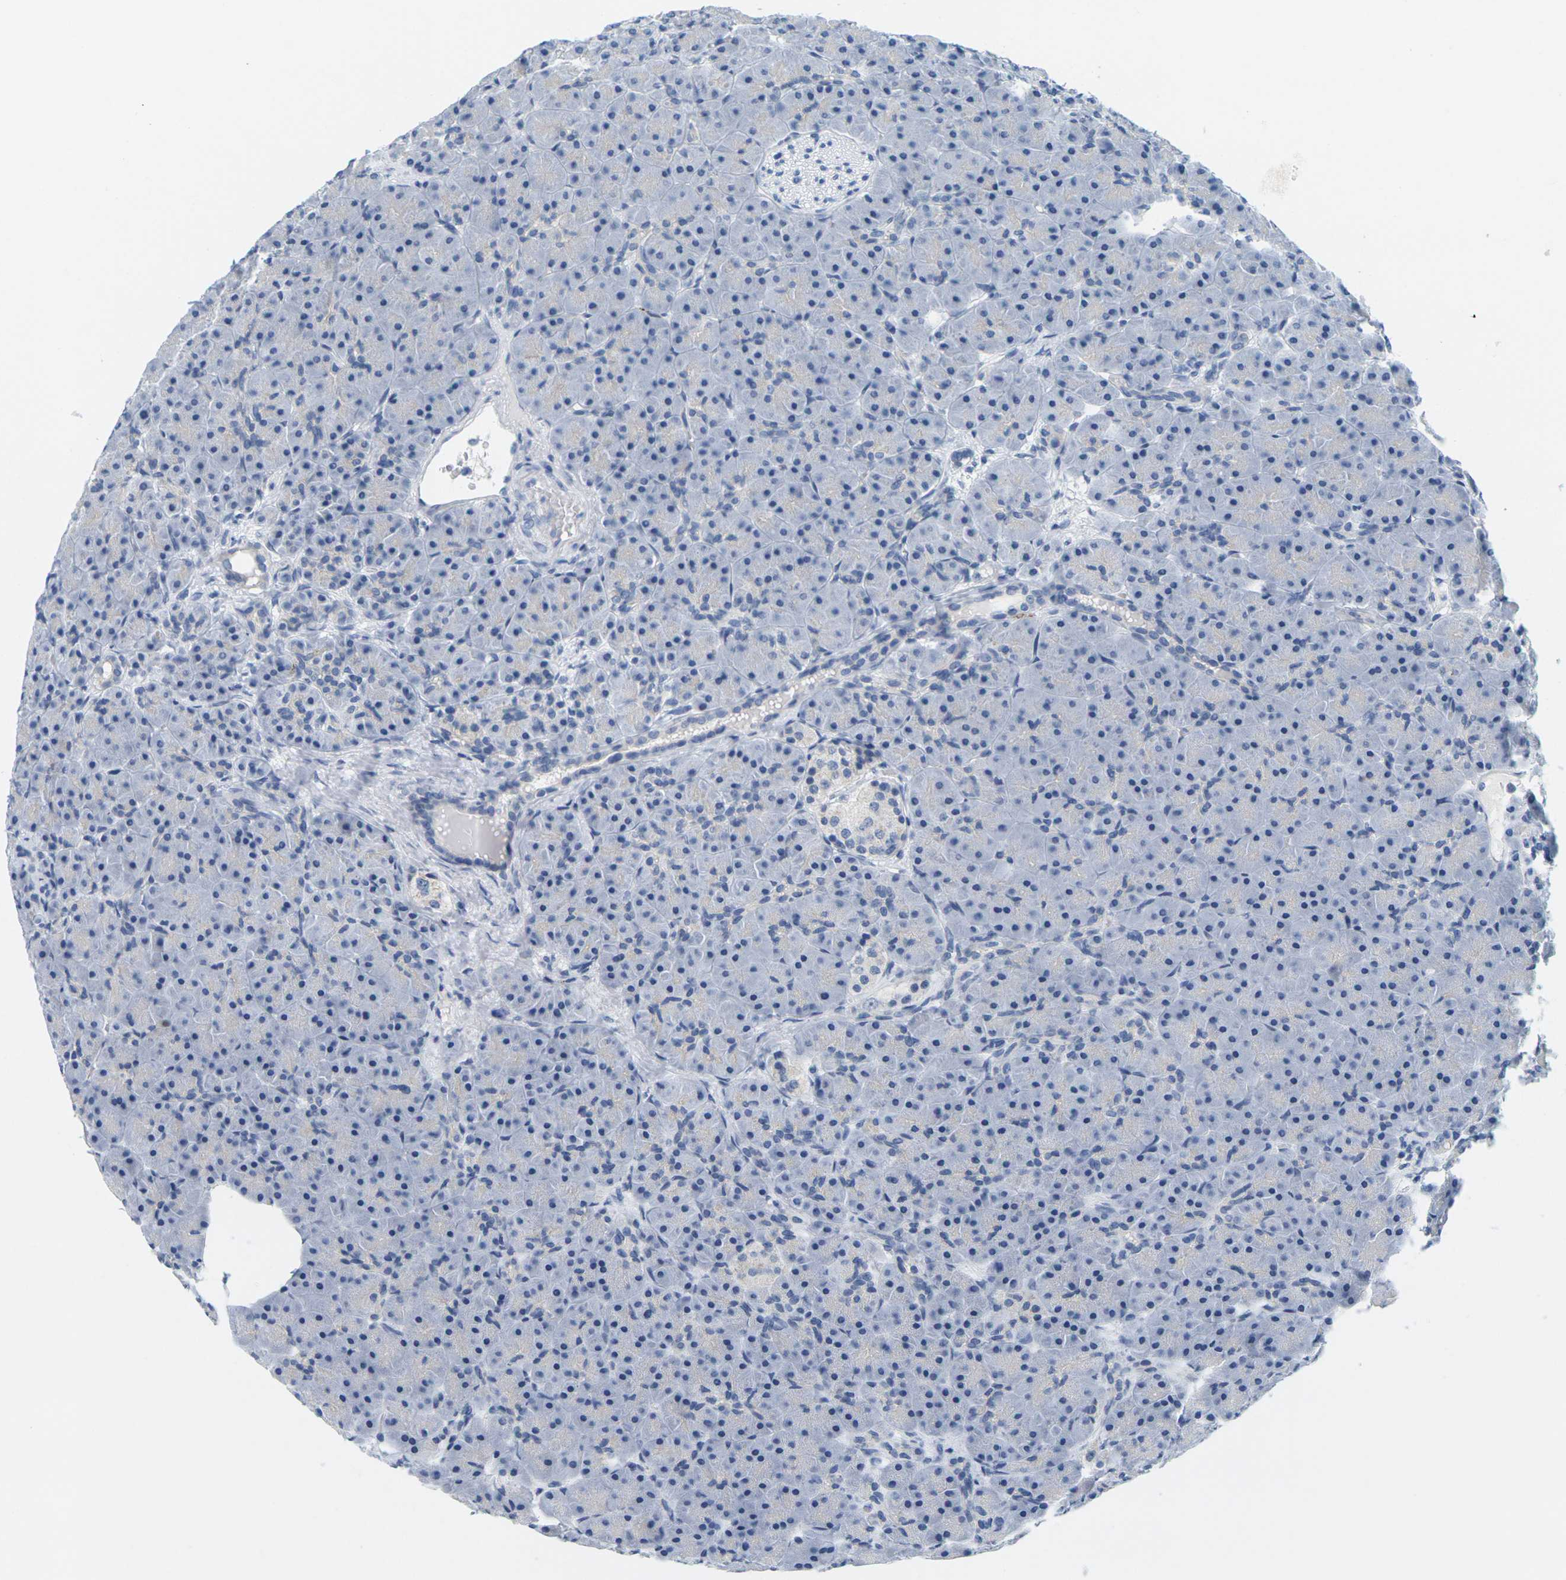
{"staining": {"intensity": "negative", "quantity": "none", "location": "none"}, "tissue": "pancreas", "cell_type": "Exocrine glandular cells", "image_type": "normal", "snomed": [{"axis": "morphology", "description": "Normal tissue, NOS"}, {"axis": "topography", "description": "Pancreas"}], "caption": "This is an immunohistochemistry photomicrograph of benign human pancreas. There is no positivity in exocrine glandular cells.", "gene": "HLA", "patient": {"sex": "male", "age": 66}}